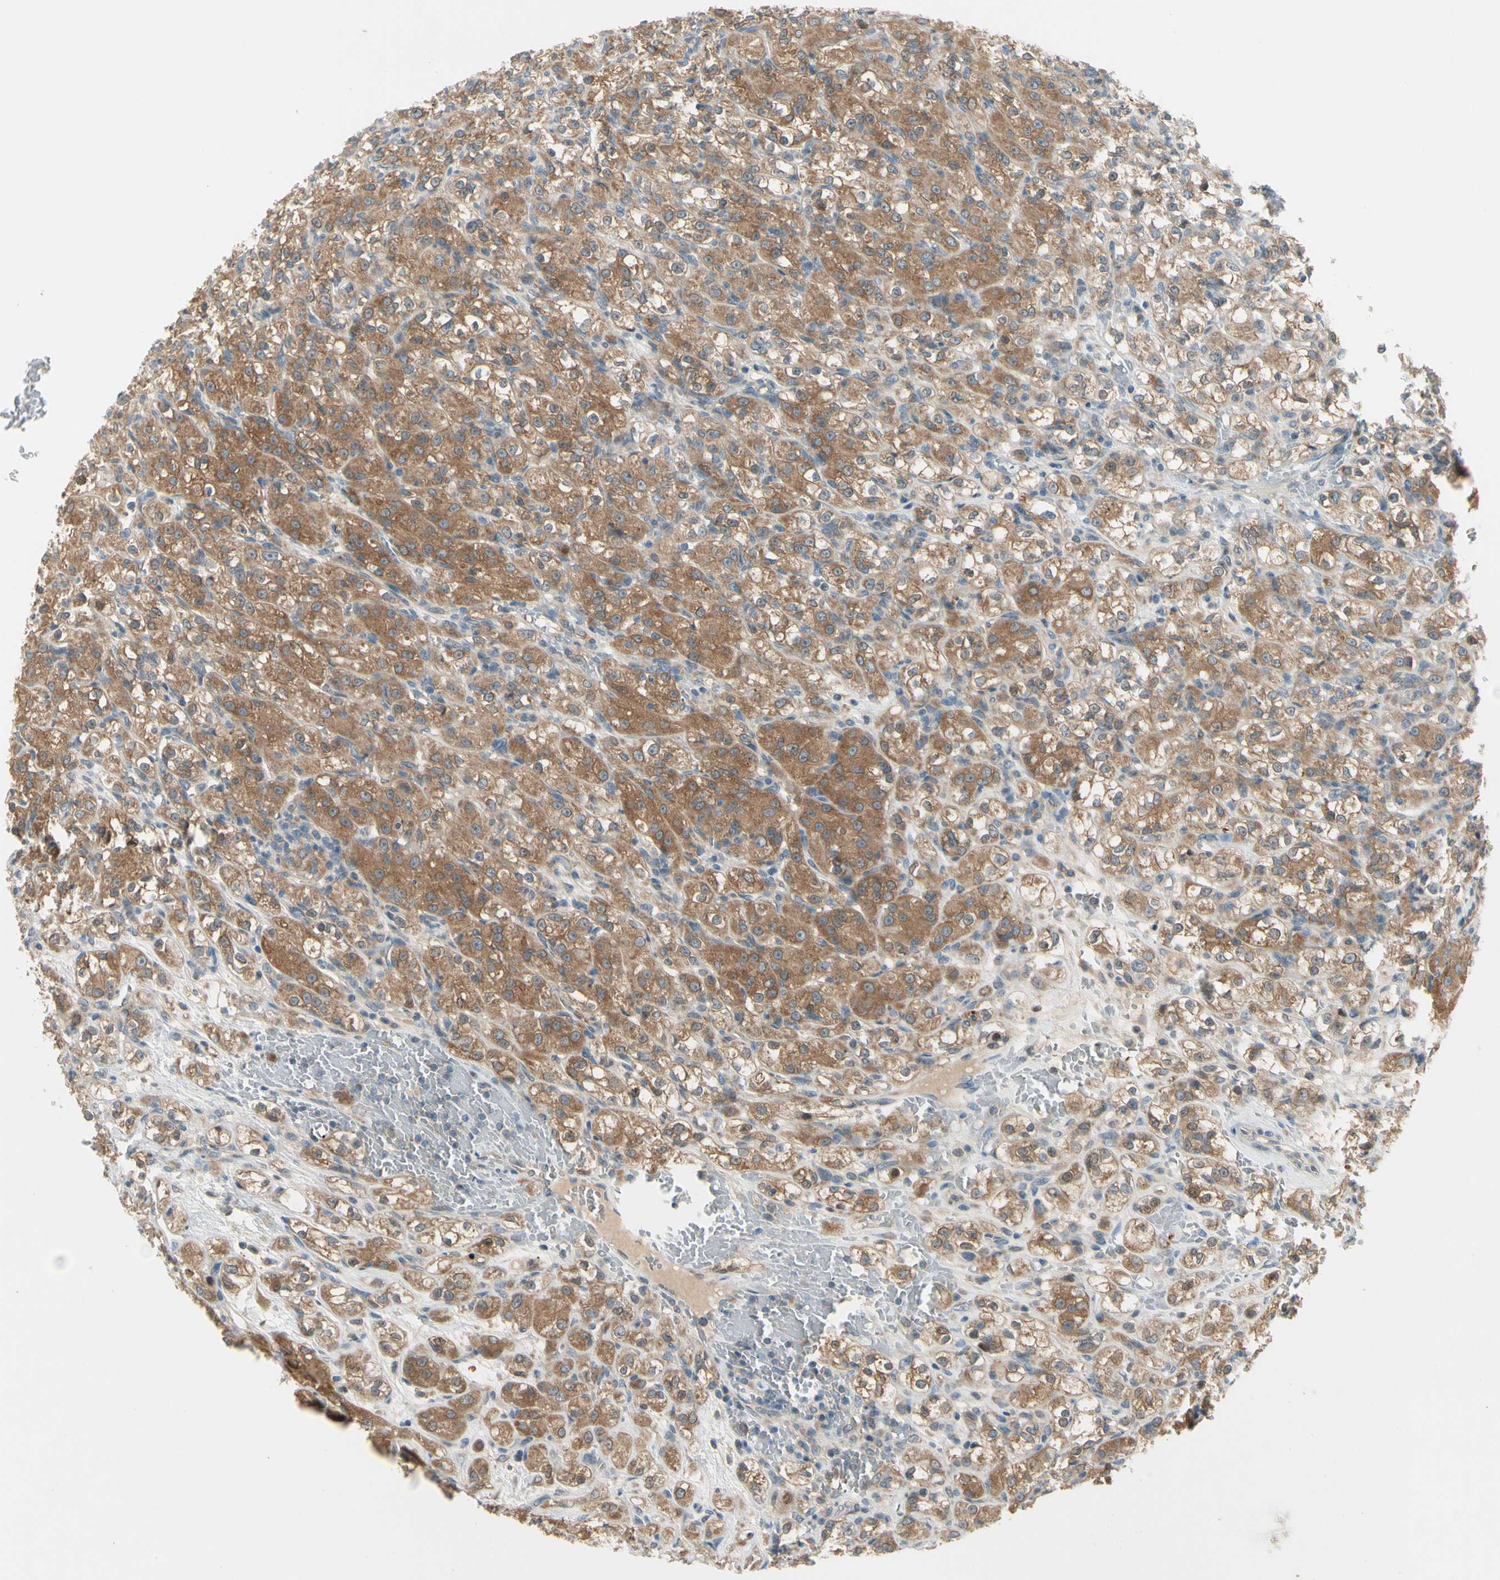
{"staining": {"intensity": "moderate", "quantity": ">75%", "location": "cytoplasmic/membranous"}, "tissue": "renal cancer", "cell_type": "Tumor cells", "image_type": "cancer", "snomed": [{"axis": "morphology", "description": "Normal tissue, NOS"}, {"axis": "morphology", "description": "Adenocarcinoma, NOS"}, {"axis": "topography", "description": "Kidney"}], "caption": "Immunohistochemical staining of adenocarcinoma (renal) reveals moderate cytoplasmic/membranous protein expression in approximately >75% of tumor cells.", "gene": "BNIP1", "patient": {"sex": "male", "age": 61}}